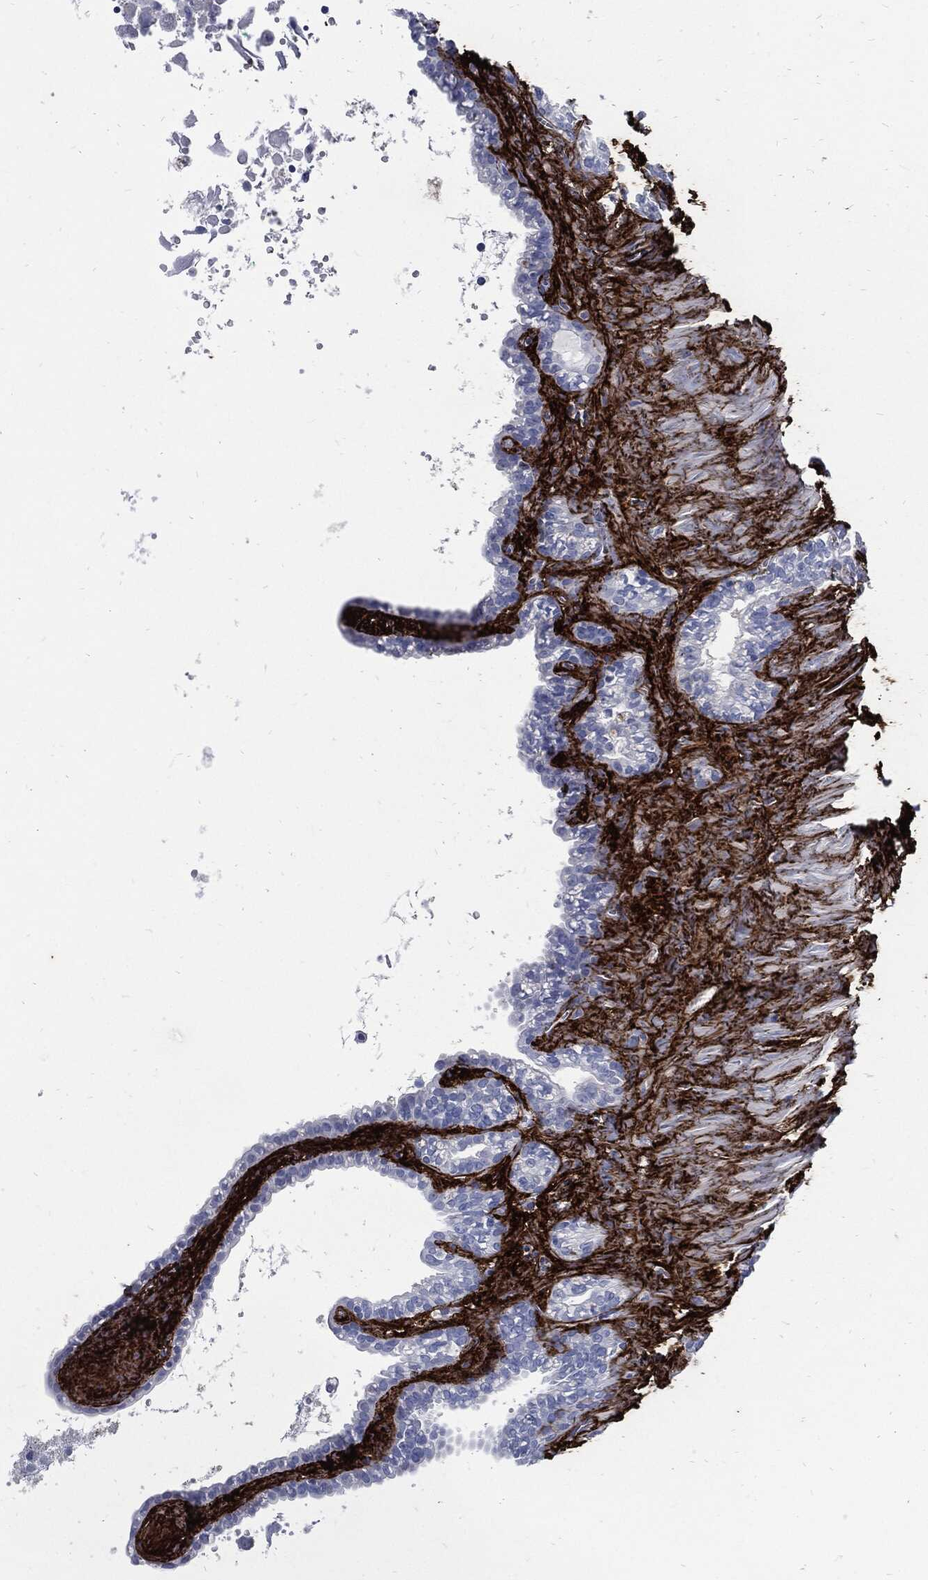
{"staining": {"intensity": "negative", "quantity": "none", "location": "none"}, "tissue": "seminal vesicle", "cell_type": "Glandular cells", "image_type": "normal", "snomed": [{"axis": "morphology", "description": "Normal tissue, NOS"}, {"axis": "morphology", "description": "Urothelial carcinoma, NOS"}, {"axis": "topography", "description": "Urinary bladder"}, {"axis": "topography", "description": "Seminal veicle"}], "caption": "The histopathology image exhibits no staining of glandular cells in normal seminal vesicle.", "gene": "FBN1", "patient": {"sex": "male", "age": 76}}